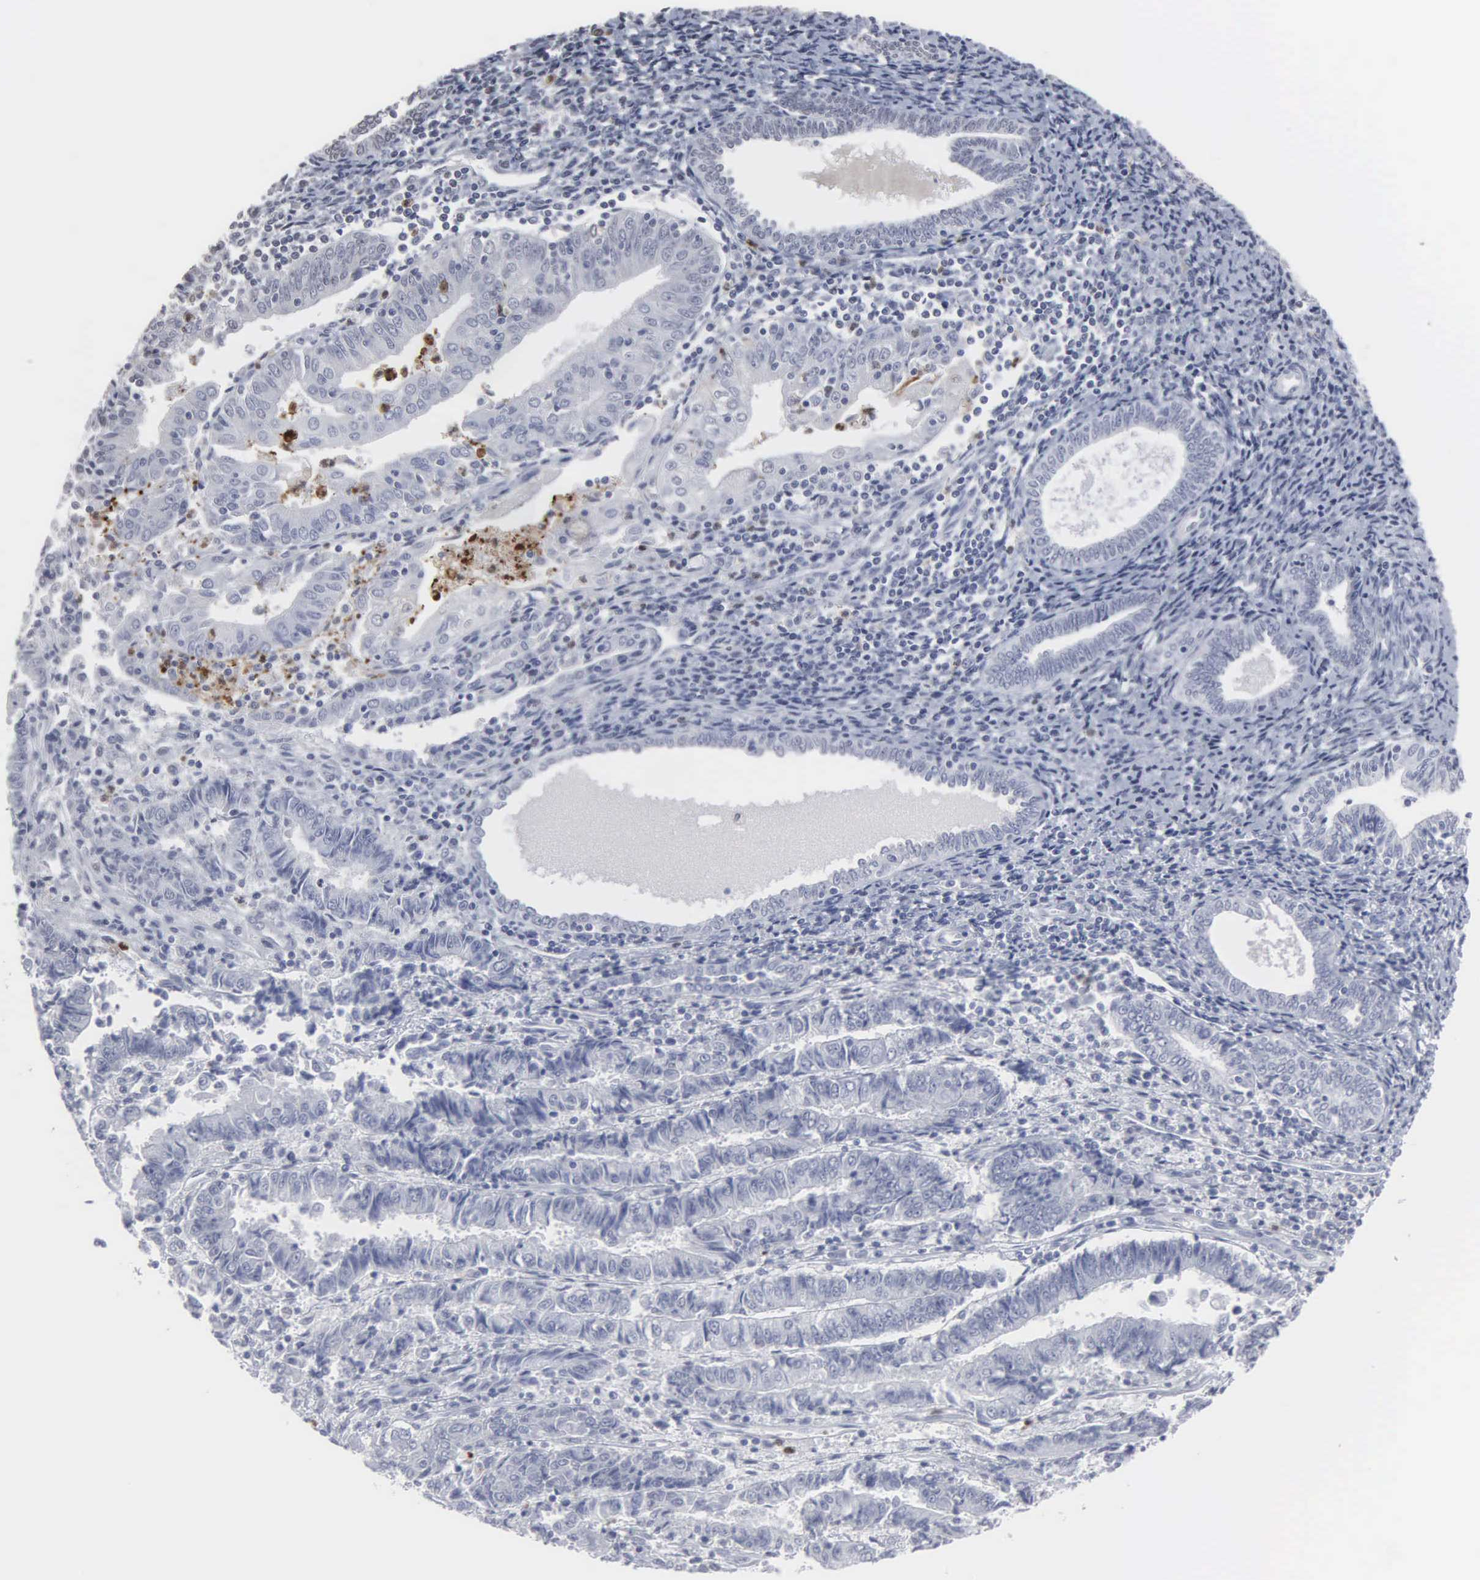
{"staining": {"intensity": "negative", "quantity": "none", "location": "none"}, "tissue": "endometrial cancer", "cell_type": "Tumor cells", "image_type": "cancer", "snomed": [{"axis": "morphology", "description": "Adenocarcinoma, NOS"}, {"axis": "topography", "description": "Endometrium"}], "caption": "Immunohistochemistry (IHC) of human endometrial adenocarcinoma demonstrates no staining in tumor cells.", "gene": "SPIN3", "patient": {"sex": "female", "age": 75}}